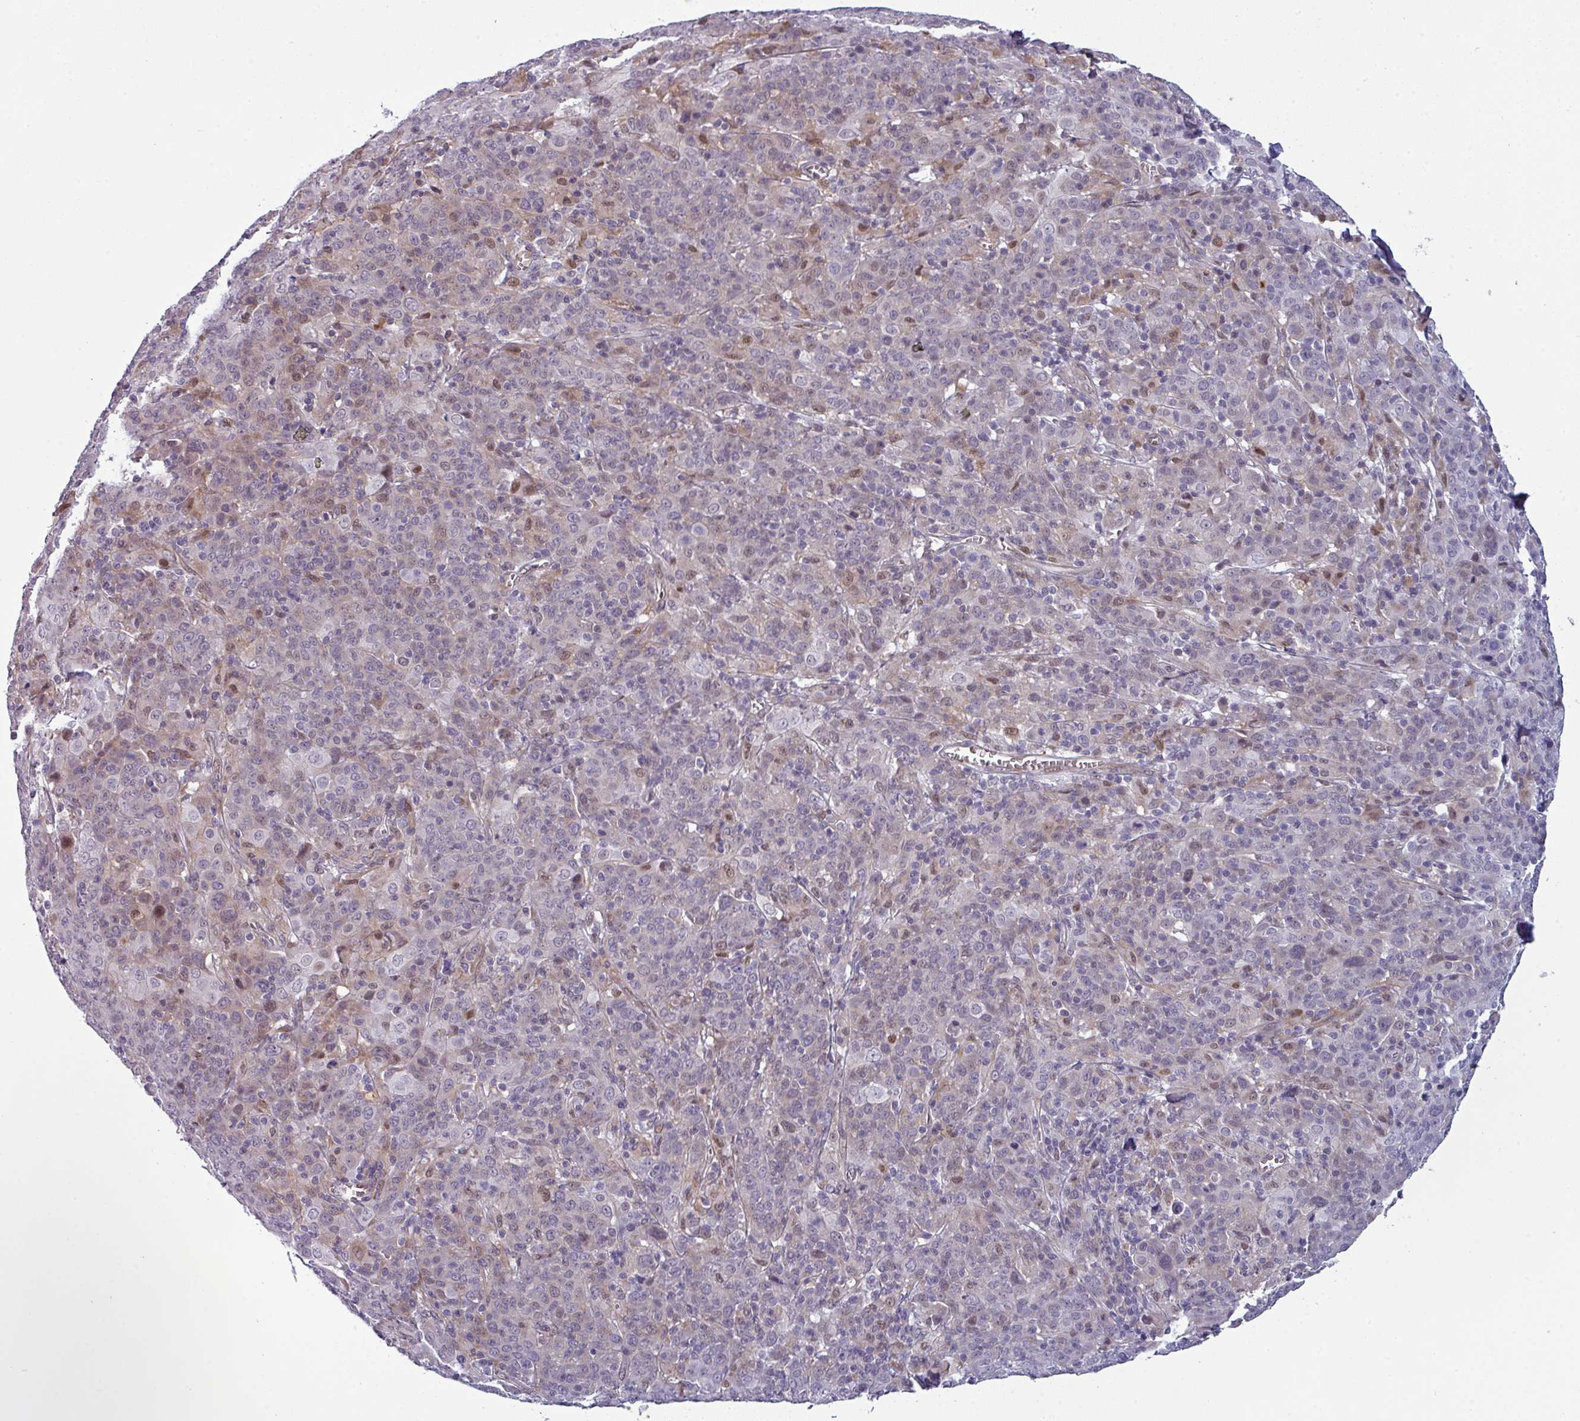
{"staining": {"intensity": "negative", "quantity": "none", "location": "none"}, "tissue": "cervical cancer", "cell_type": "Tumor cells", "image_type": "cancer", "snomed": [{"axis": "morphology", "description": "Squamous cell carcinoma, NOS"}, {"axis": "topography", "description": "Cervix"}], "caption": "This is a image of immunohistochemistry (IHC) staining of cervical cancer (squamous cell carcinoma), which shows no expression in tumor cells. Nuclei are stained in blue.", "gene": "PRAMEF12", "patient": {"sex": "female", "age": 67}}